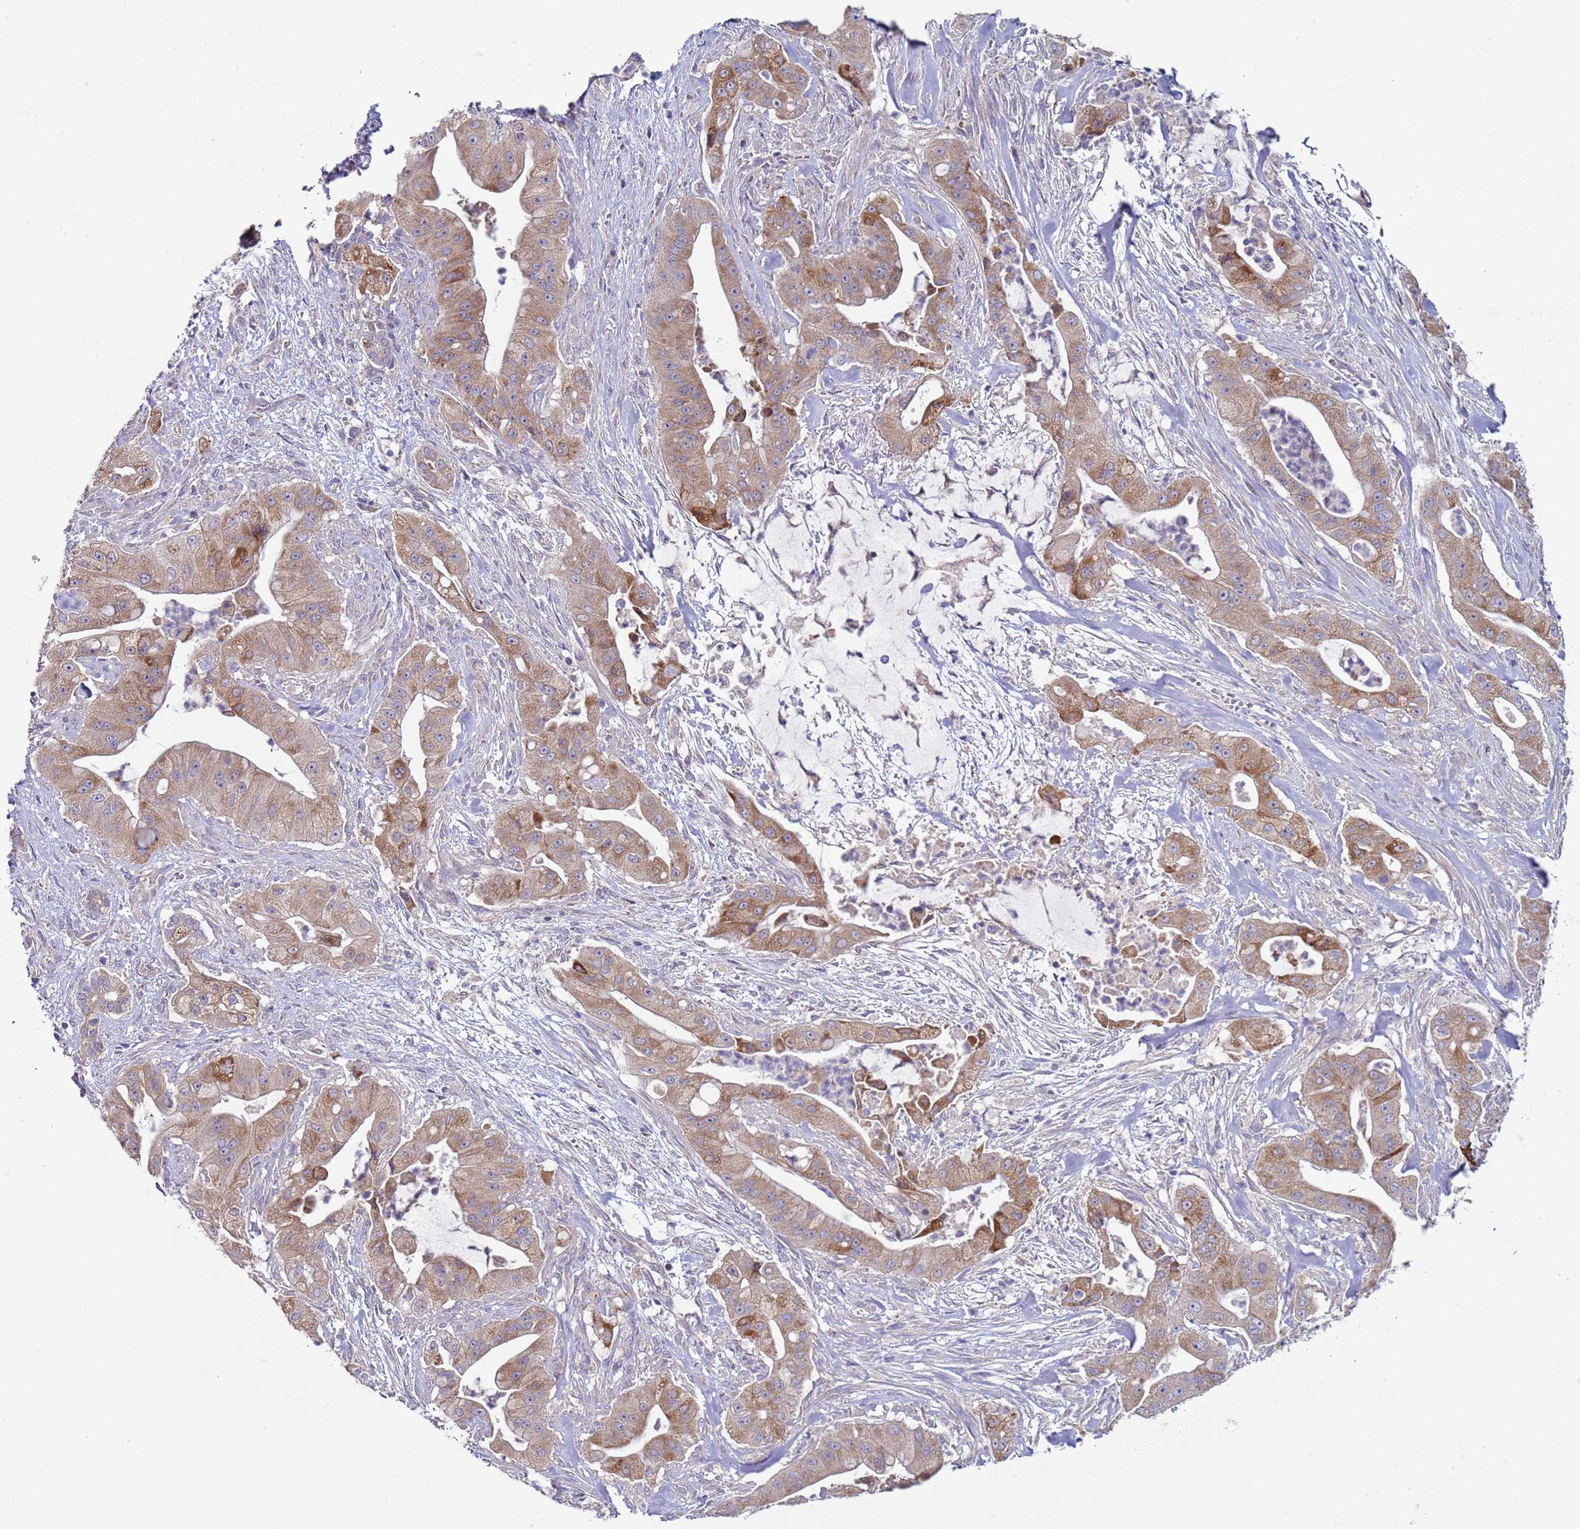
{"staining": {"intensity": "moderate", "quantity": ">75%", "location": "cytoplasmic/membranous"}, "tissue": "pancreatic cancer", "cell_type": "Tumor cells", "image_type": "cancer", "snomed": [{"axis": "morphology", "description": "Adenocarcinoma, NOS"}, {"axis": "topography", "description": "Pancreas"}], "caption": "A photomicrograph showing moderate cytoplasmic/membranous expression in approximately >75% of tumor cells in adenocarcinoma (pancreatic), as visualized by brown immunohistochemical staining.", "gene": "DIP2B", "patient": {"sex": "male", "age": 57}}